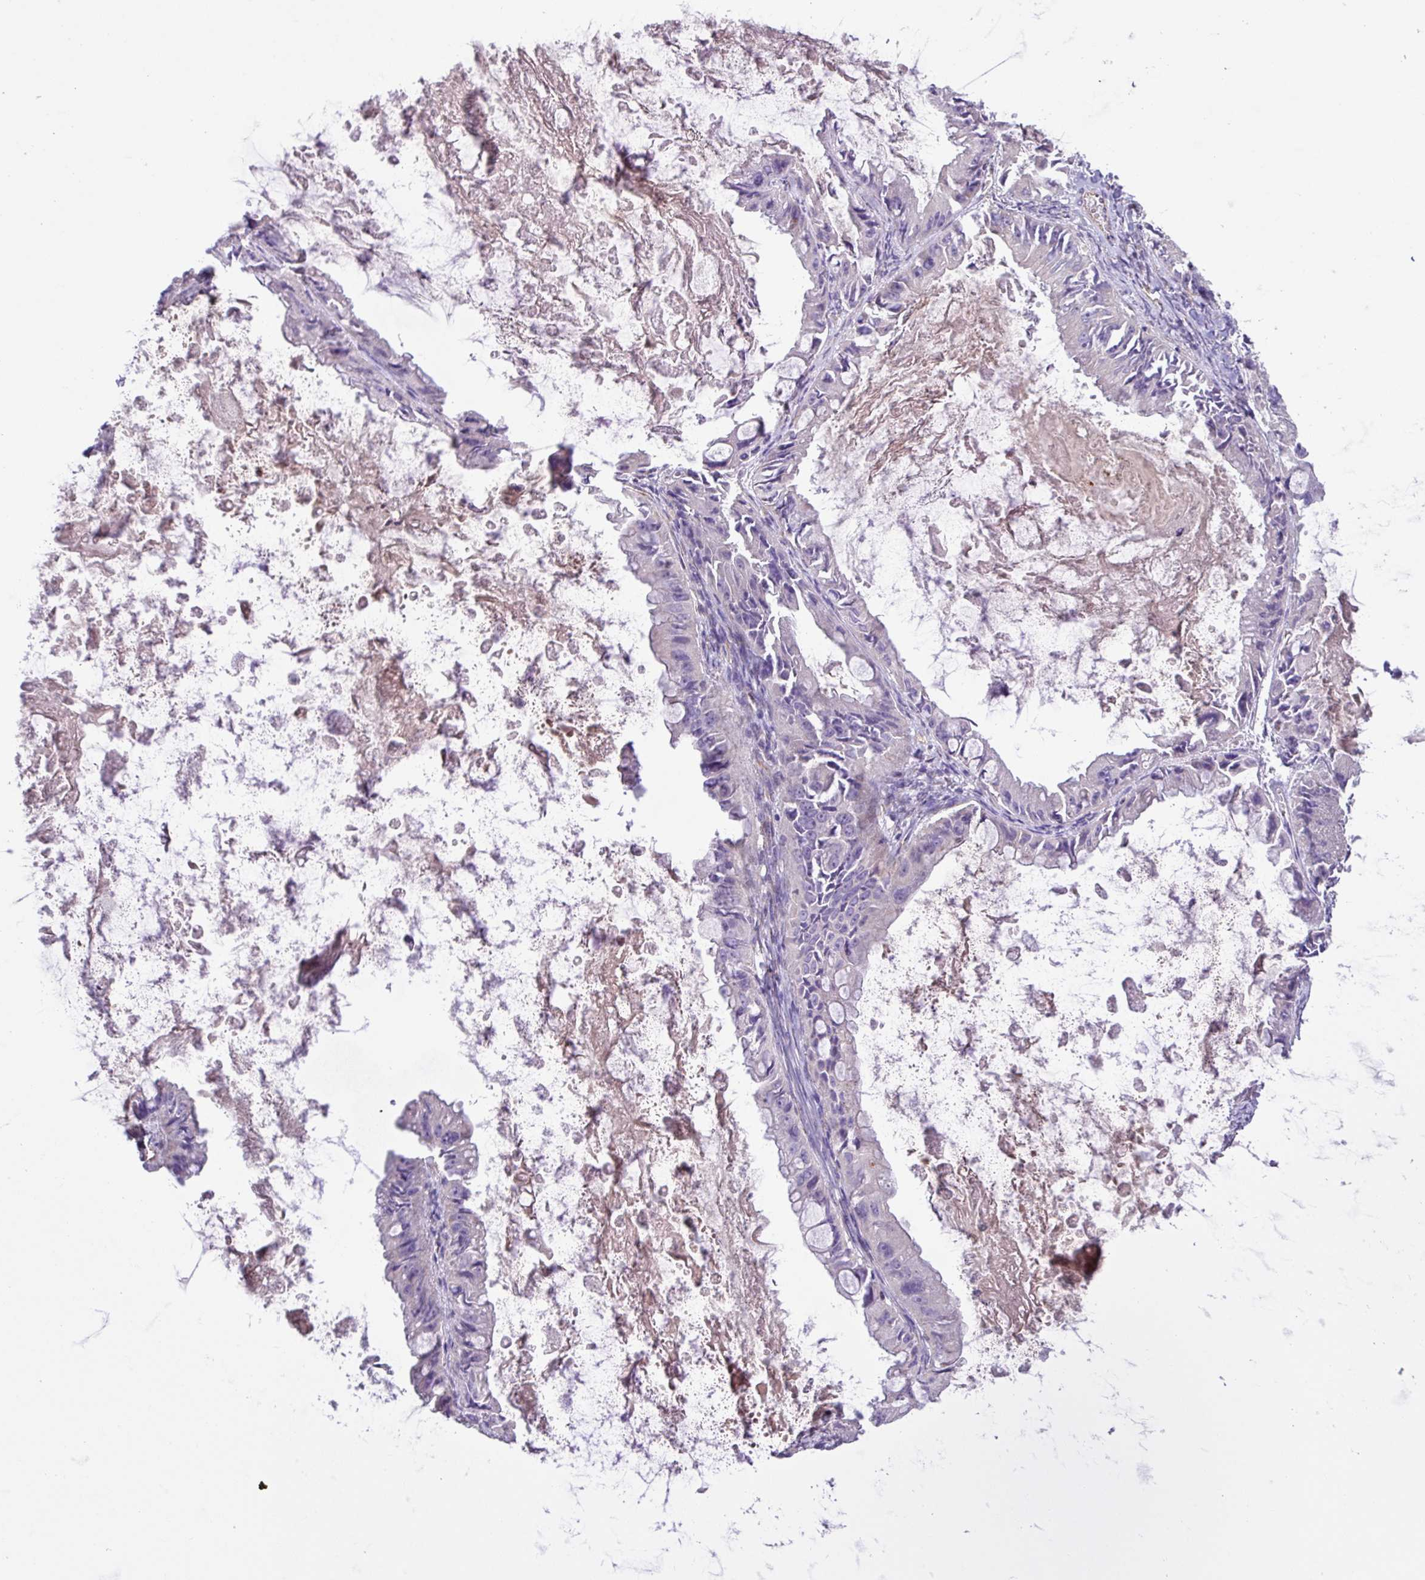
{"staining": {"intensity": "negative", "quantity": "none", "location": "none"}, "tissue": "ovarian cancer", "cell_type": "Tumor cells", "image_type": "cancer", "snomed": [{"axis": "morphology", "description": "Cystadenocarcinoma, mucinous, NOS"}, {"axis": "topography", "description": "Ovary"}], "caption": "The micrograph demonstrates no significant positivity in tumor cells of ovarian cancer.", "gene": "MRM2", "patient": {"sex": "female", "age": 61}}